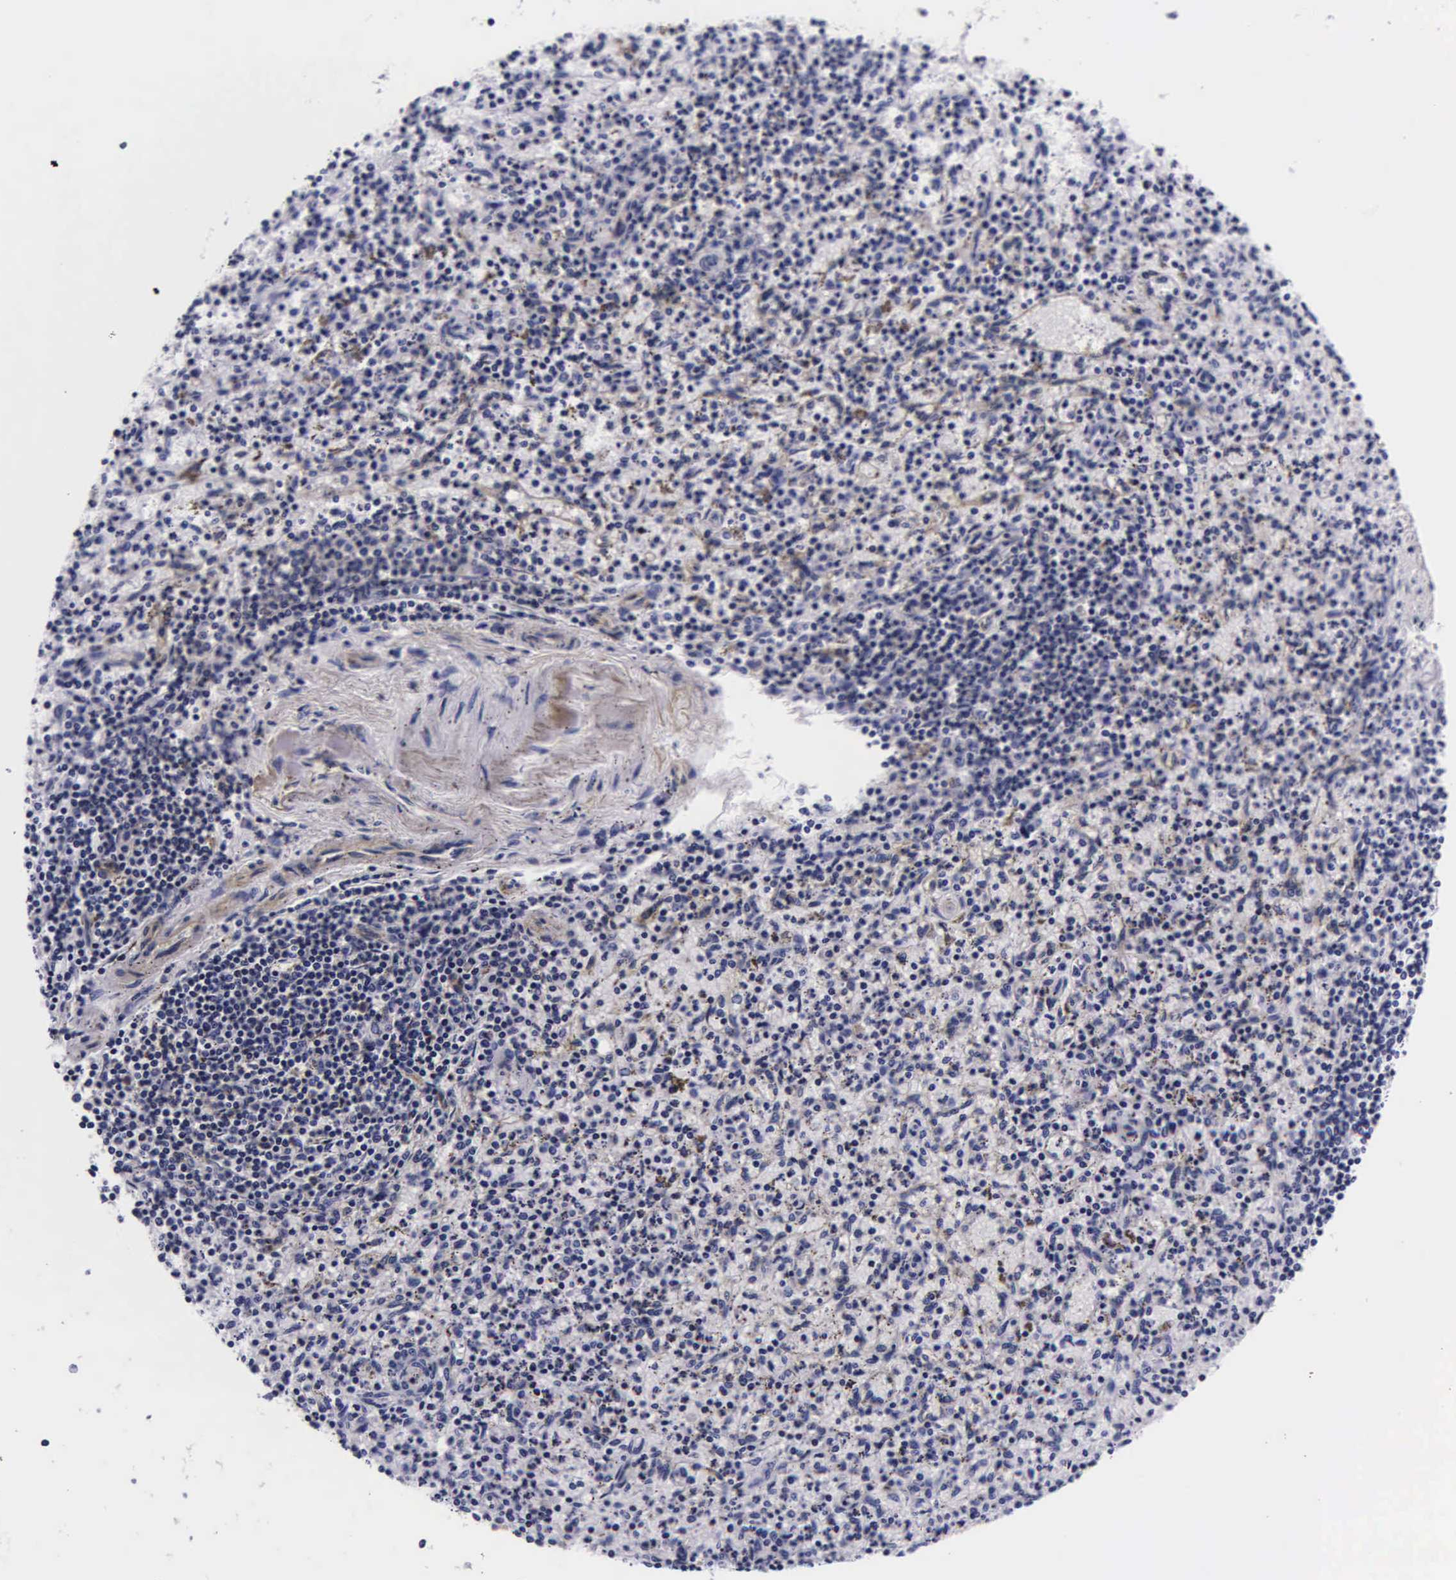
{"staining": {"intensity": "negative", "quantity": "none", "location": "none"}, "tissue": "spleen", "cell_type": "Cells in red pulp", "image_type": "normal", "snomed": [{"axis": "morphology", "description": "Normal tissue, NOS"}, {"axis": "topography", "description": "Spleen"}], "caption": "IHC of benign spleen displays no positivity in cells in red pulp.", "gene": "DGCR2", "patient": {"sex": "male", "age": 72}}